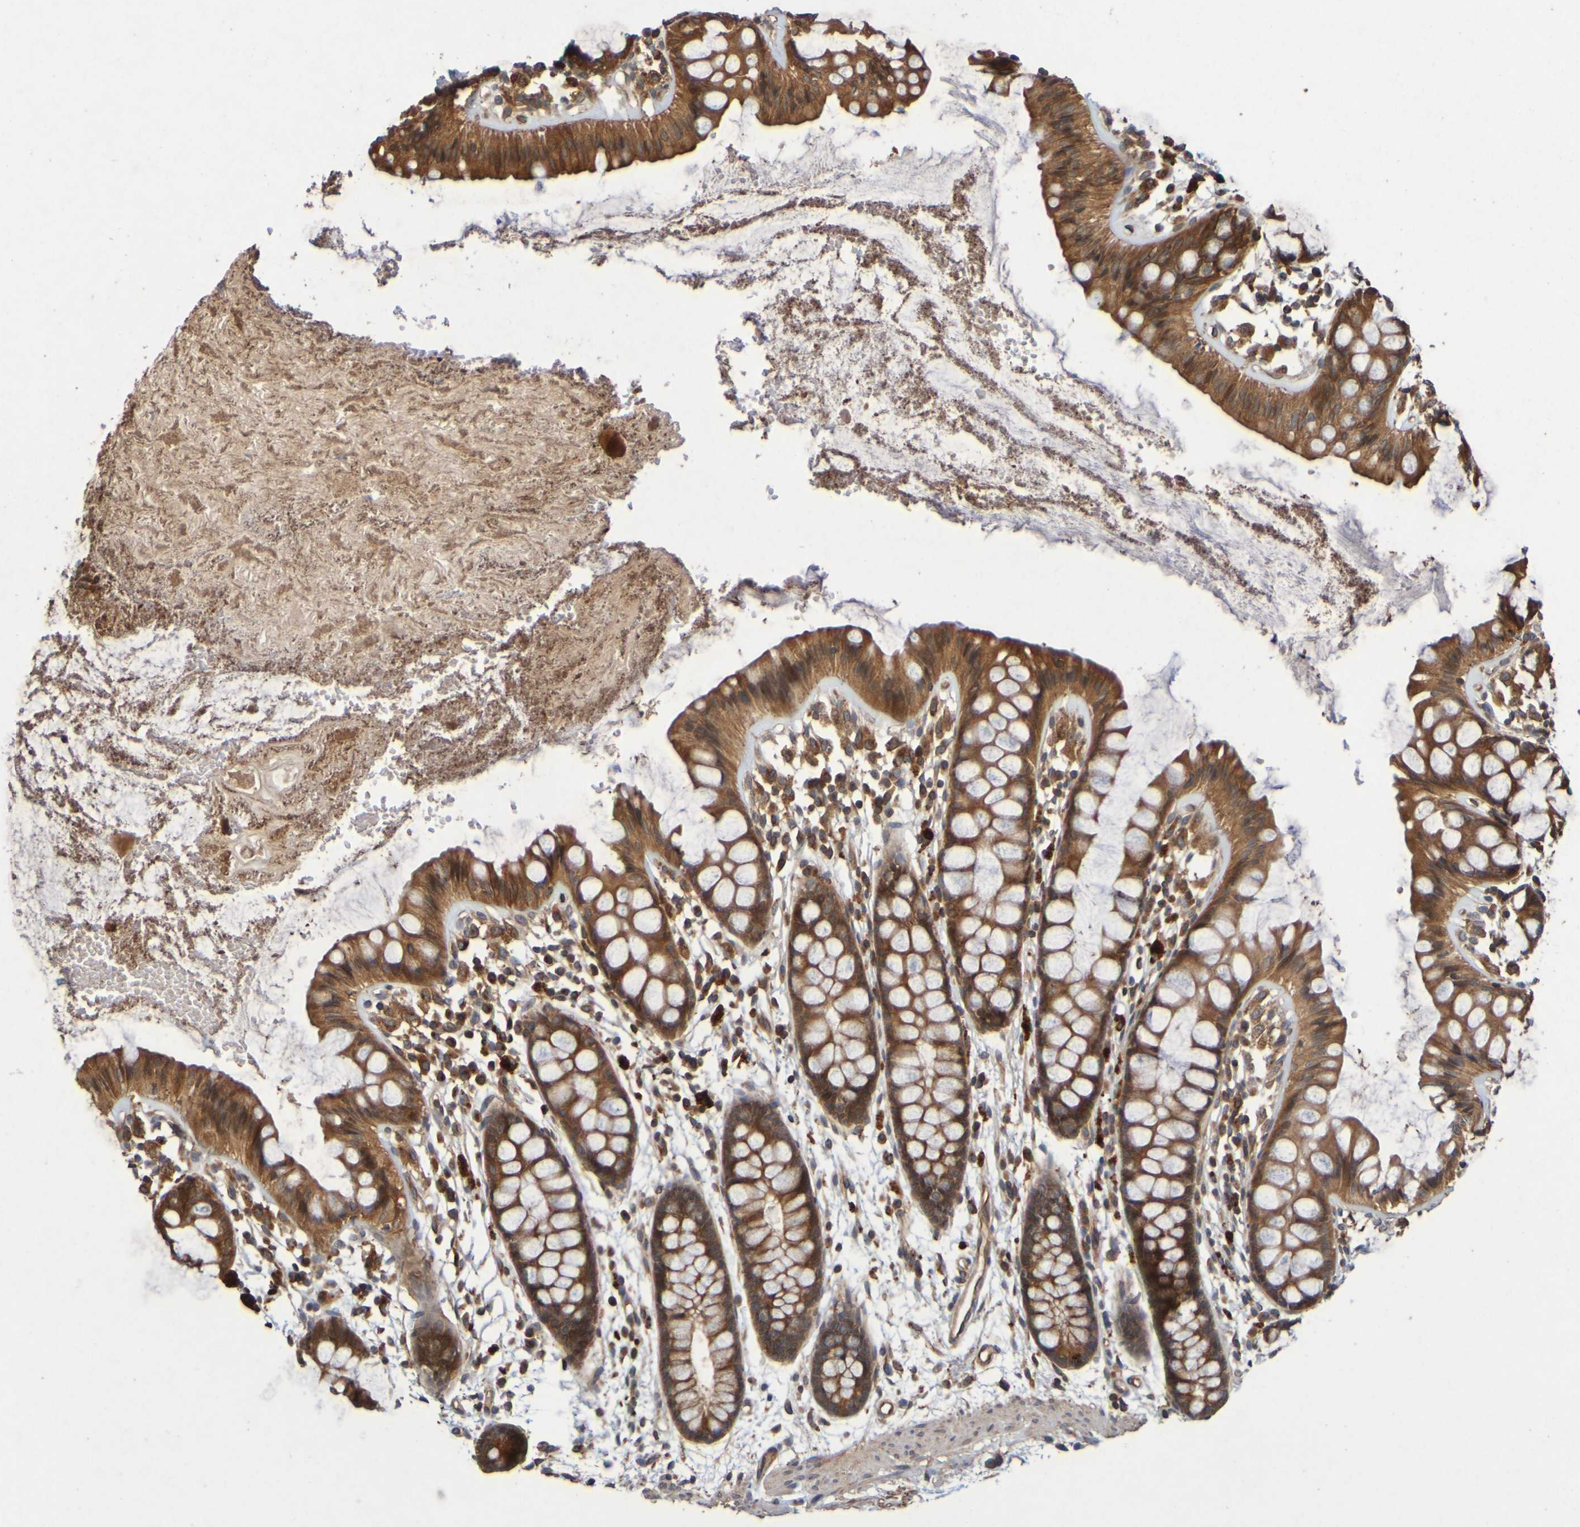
{"staining": {"intensity": "strong", "quantity": ">75%", "location": "cytoplasmic/membranous"}, "tissue": "rectum", "cell_type": "Glandular cells", "image_type": "normal", "snomed": [{"axis": "morphology", "description": "Normal tissue, NOS"}, {"axis": "topography", "description": "Rectum"}], "caption": "Brown immunohistochemical staining in unremarkable rectum displays strong cytoplasmic/membranous positivity in about >75% of glandular cells. (IHC, brightfield microscopy, high magnification).", "gene": "OCRL", "patient": {"sex": "female", "age": 66}}